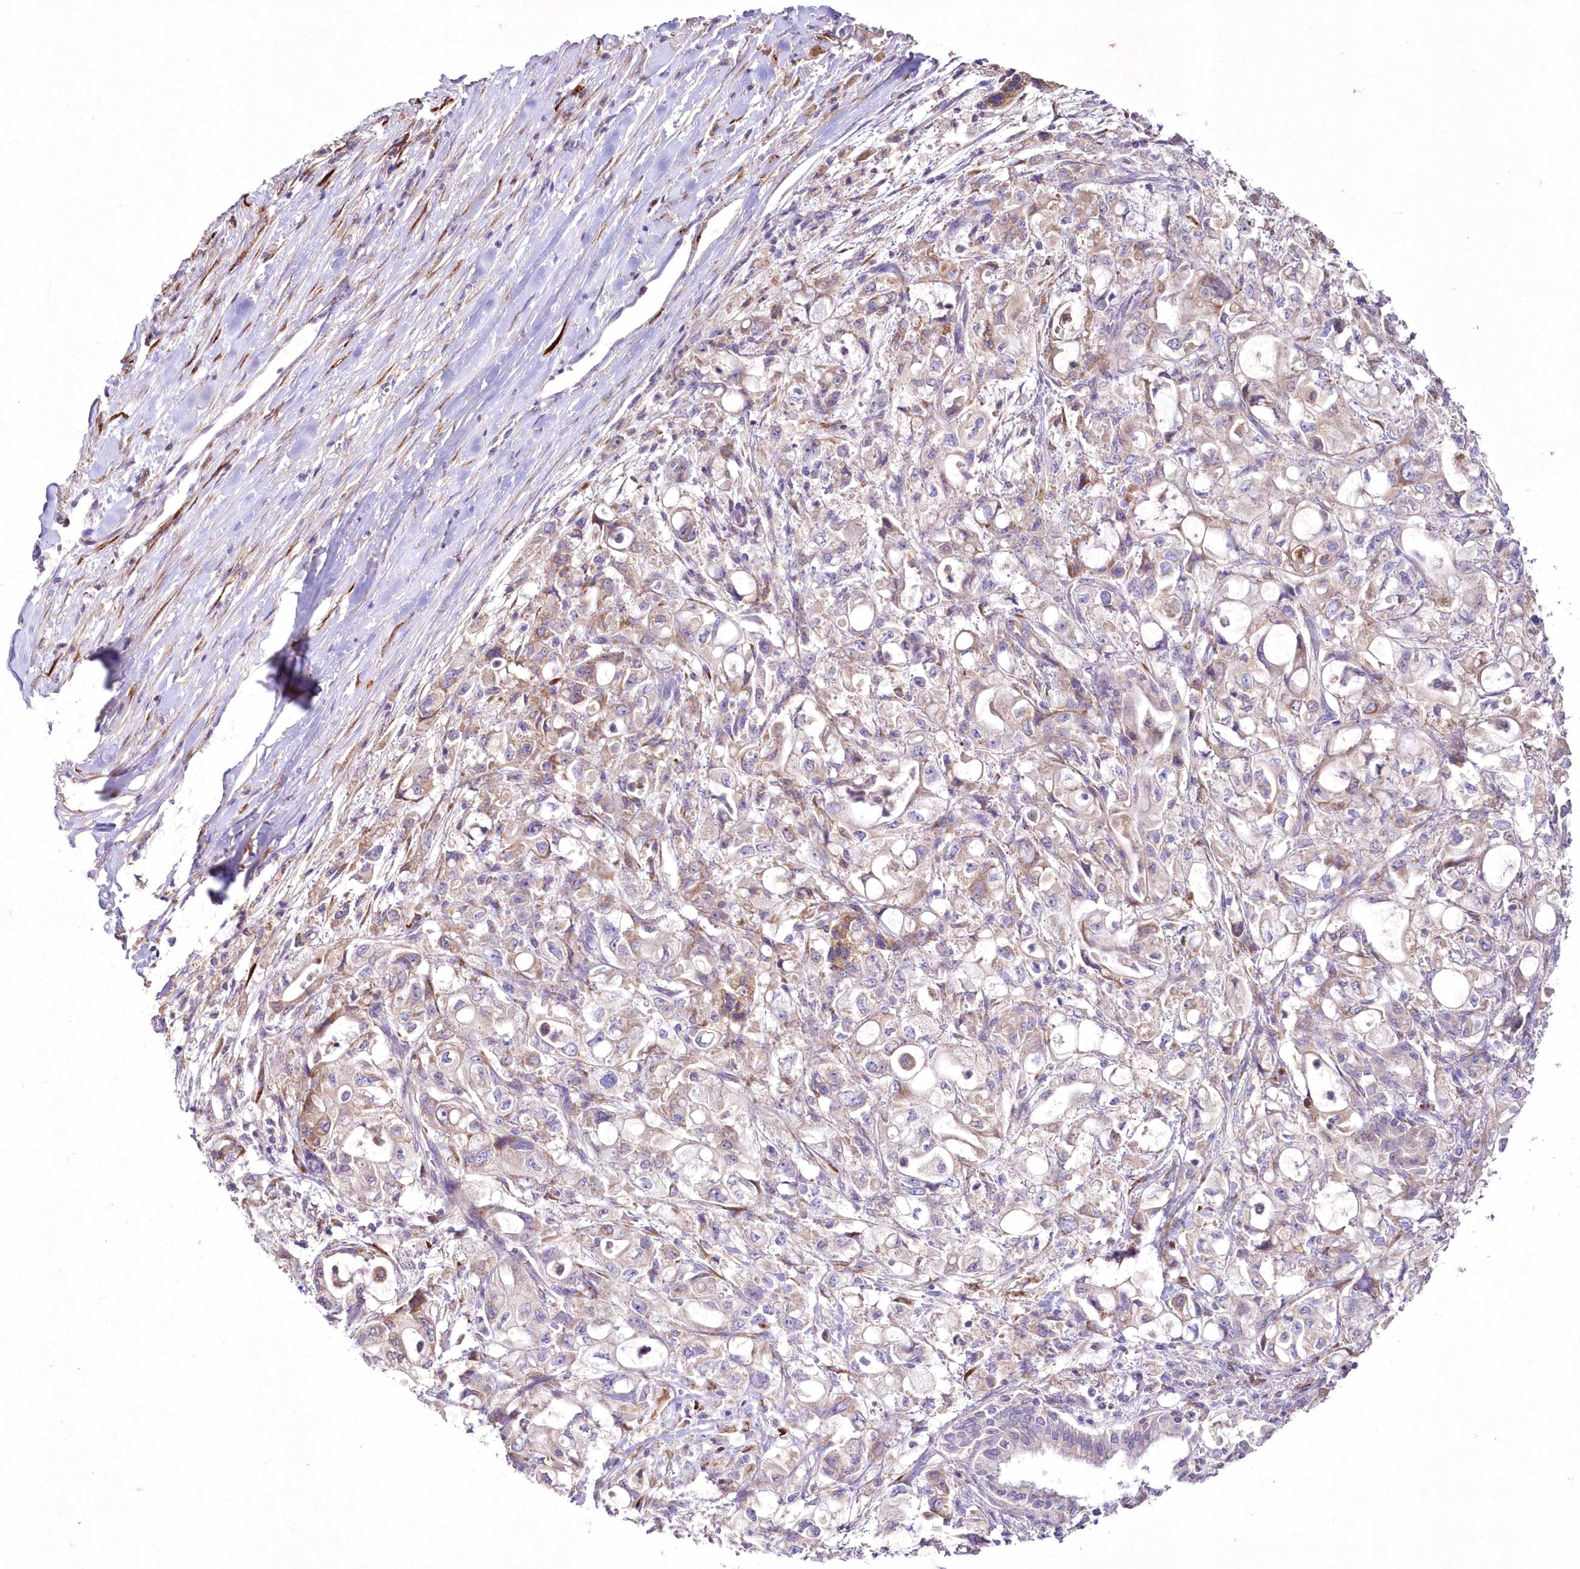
{"staining": {"intensity": "weak", "quantity": "<25%", "location": "cytoplasmic/membranous"}, "tissue": "pancreatic cancer", "cell_type": "Tumor cells", "image_type": "cancer", "snomed": [{"axis": "morphology", "description": "Adenocarcinoma, NOS"}, {"axis": "topography", "description": "Pancreas"}], "caption": "The IHC image has no significant expression in tumor cells of pancreatic cancer tissue.", "gene": "ARFGEF3", "patient": {"sex": "male", "age": 79}}